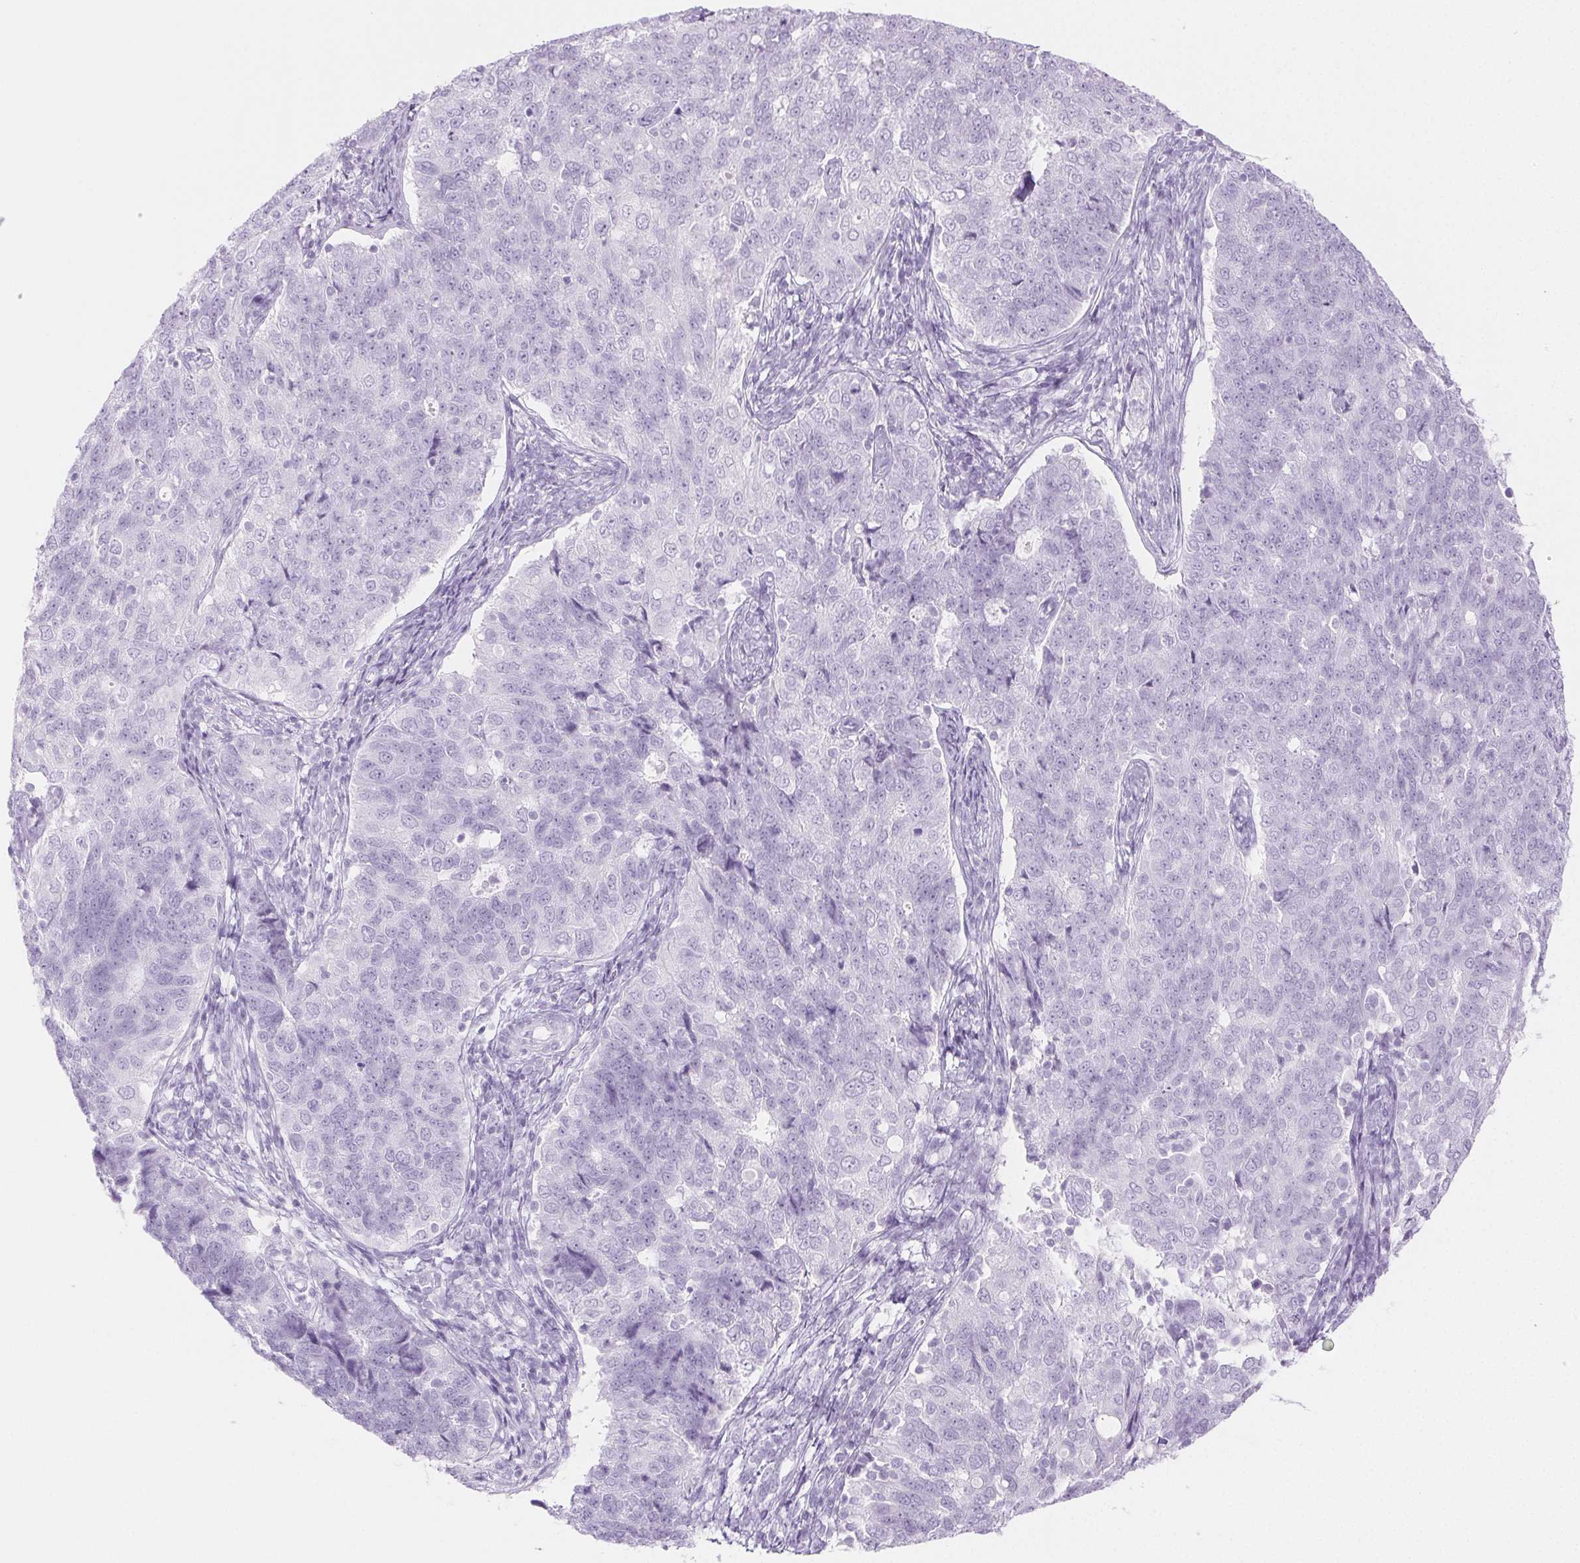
{"staining": {"intensity": "negative", "quantity": "none", "location": "none"}, "tissue": "endometrial cancer", "cell_type": "Tumor cells", "image_type": "cancer", "snomed": [{"axis": "morphology", "description": "Adenocarcinoma, NOS"}, {"axis": "topography", "description": "Endometrium"}], "caption": "A histopathology image of human endometrial cancer is negative for staining in tumor cells.", "gene": "SPRR3", "patient": {"sex": "female", "age": 43}}